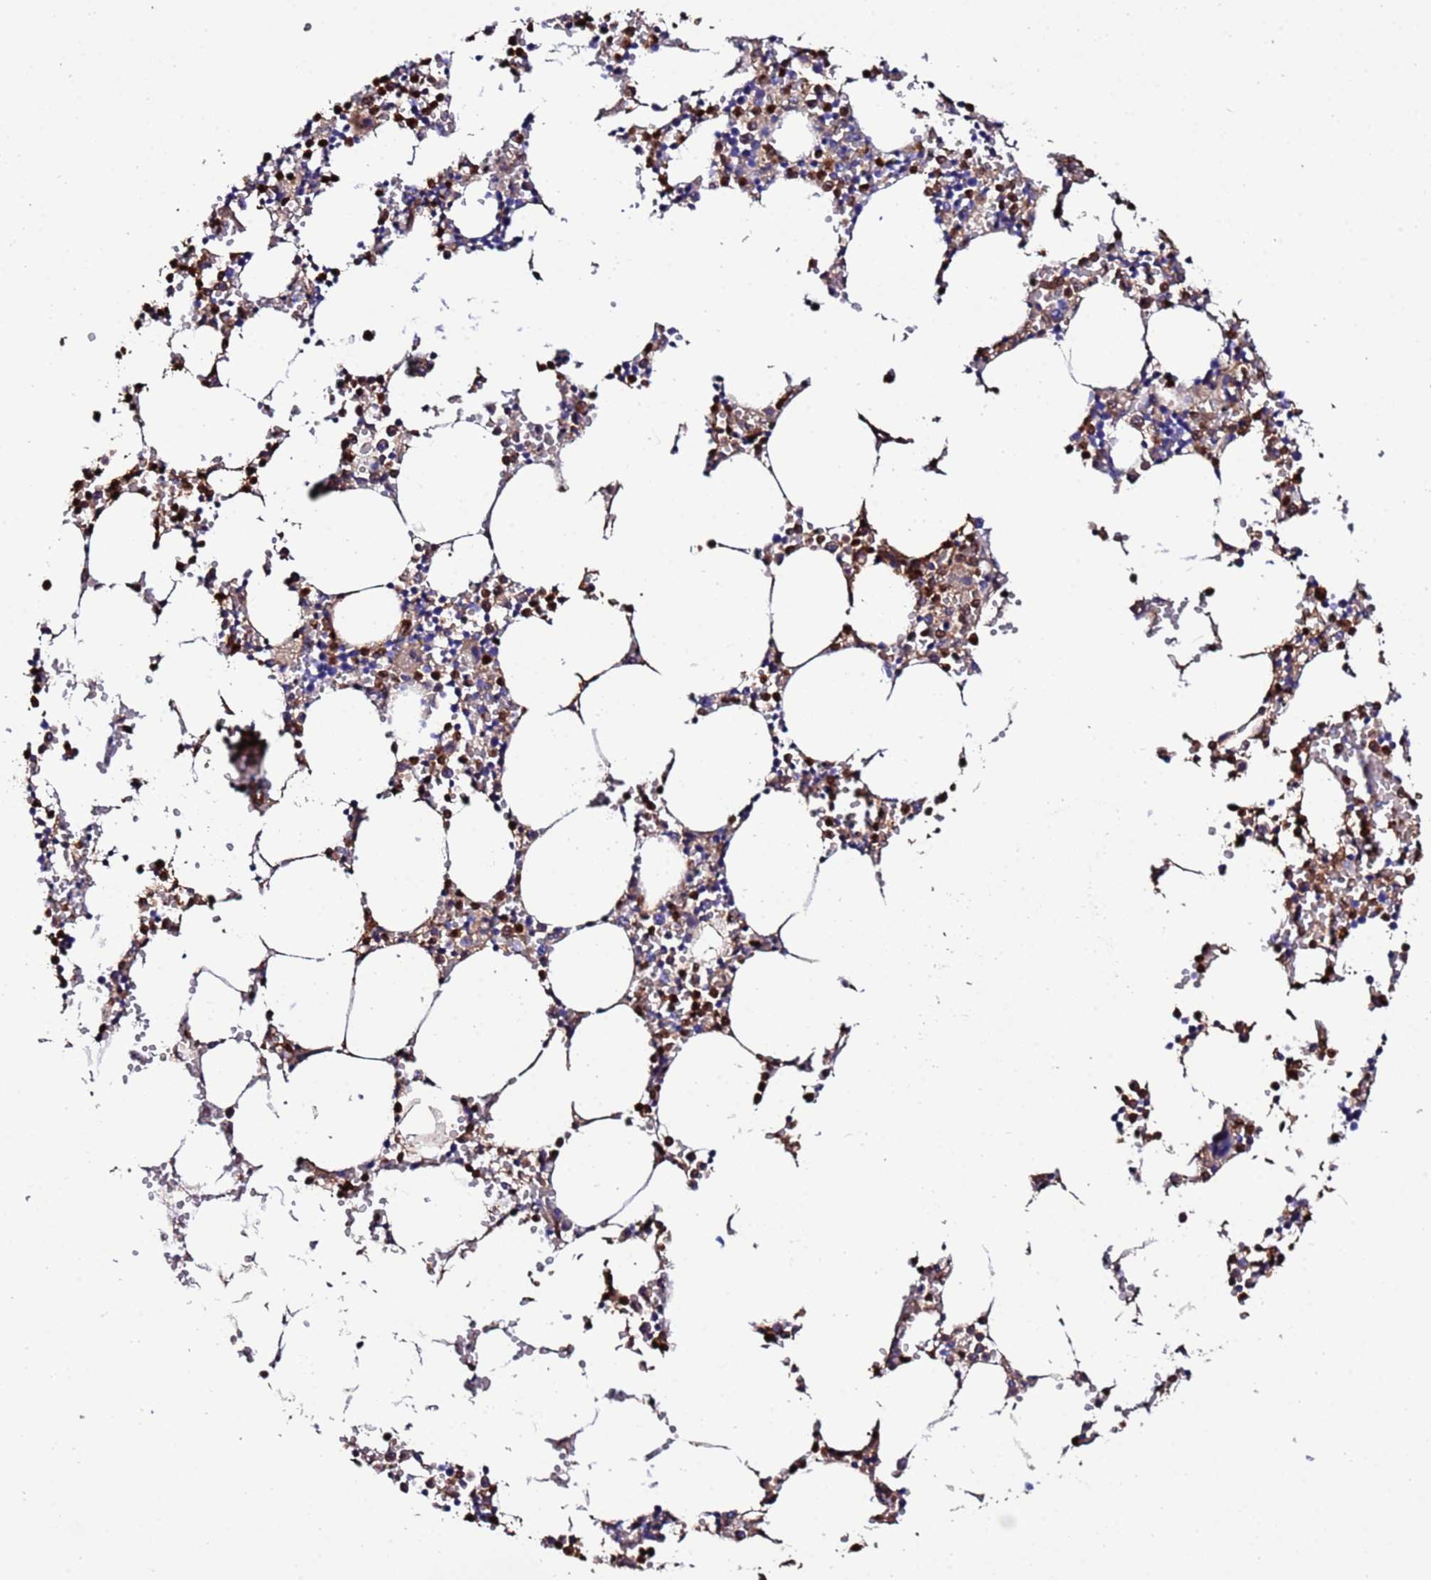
{"staining": {"intensity": "strong", "quantity": "25%-75%", "location": "cytoplasmic/membranous"}, "tissue": "bone marrow", "cell_type": "Hematopoietic cells", "image_type": "normal", "snomed": [{"axis": "morphology", "description": "Normal tissue, NOS"}, {"axis": "topography", "description": "Bone marrow"}], "caption": "Brown immunohistochemical staining in unremarkable bone marrow demonstrates strong cytoplasmic/membranous positivity in about 25%-75% of hematopoietic cells. (brown staining indicates protein expression, while blue staining denotes nuclei).", "gene": "TUBAL3", "patient": {"sex": "female", "age": 64}}